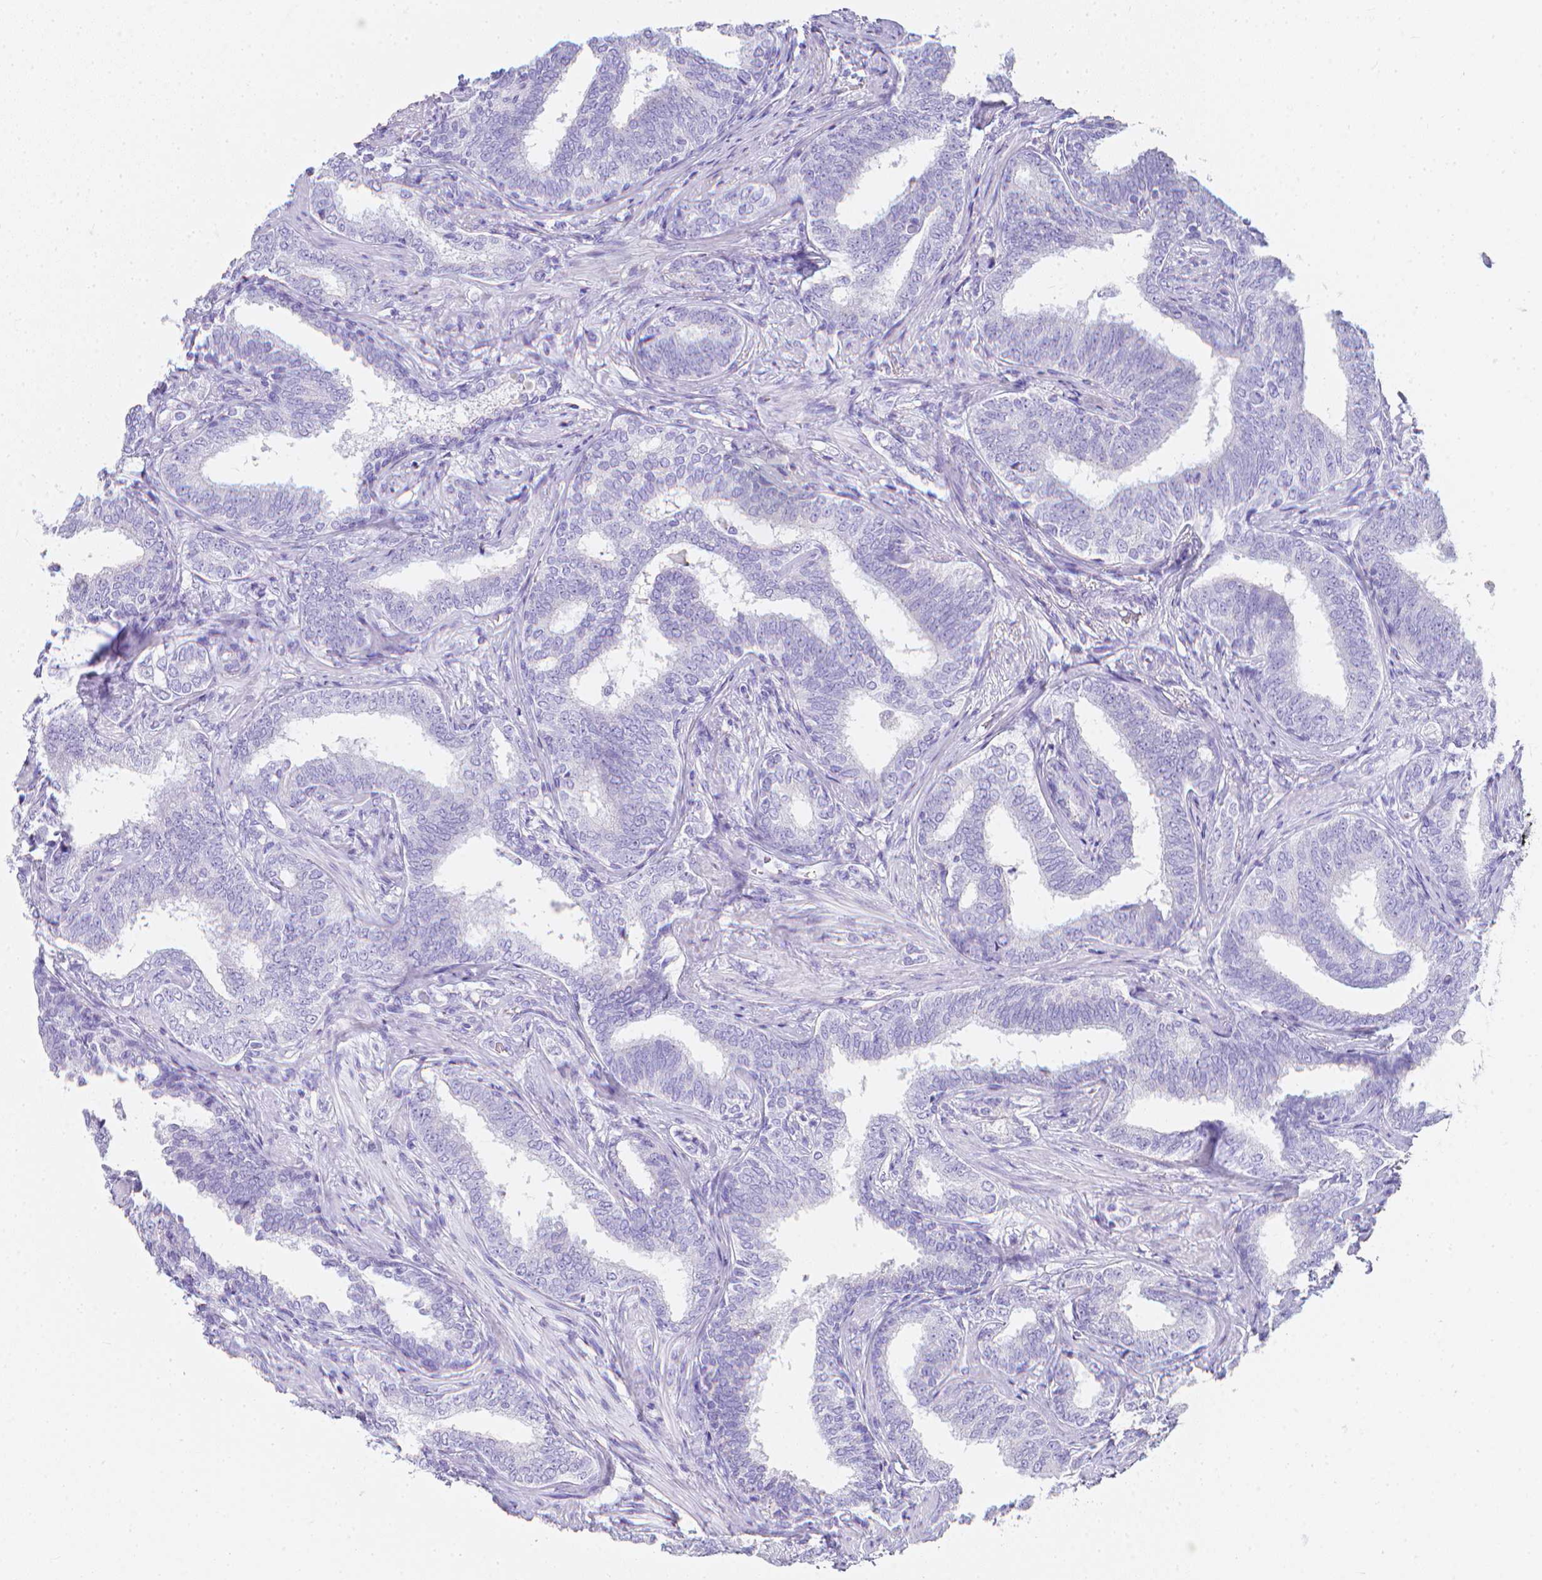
{"staining": {"intensity": "negative", "quantity": "none", "location": "none"}, "tissue": "prostate cancer", "cell_type": "Tumor cells", "image_type": "cancer", "snomed": [{"axis": "morphology", "description": "Adenocarcinoma, High grade"}, {"axis": "topography", "description": "Prostate"}], "caption": "A micrograph of human prostate cancer (high-grade adenocarcinoma) is negative for staining in tumor cells. (DAB immunohistochemistry visualized using brightfield microscopy, high magnification).", "gene": "LGALS4", "patient": {"sex": "male", "age": 72}}